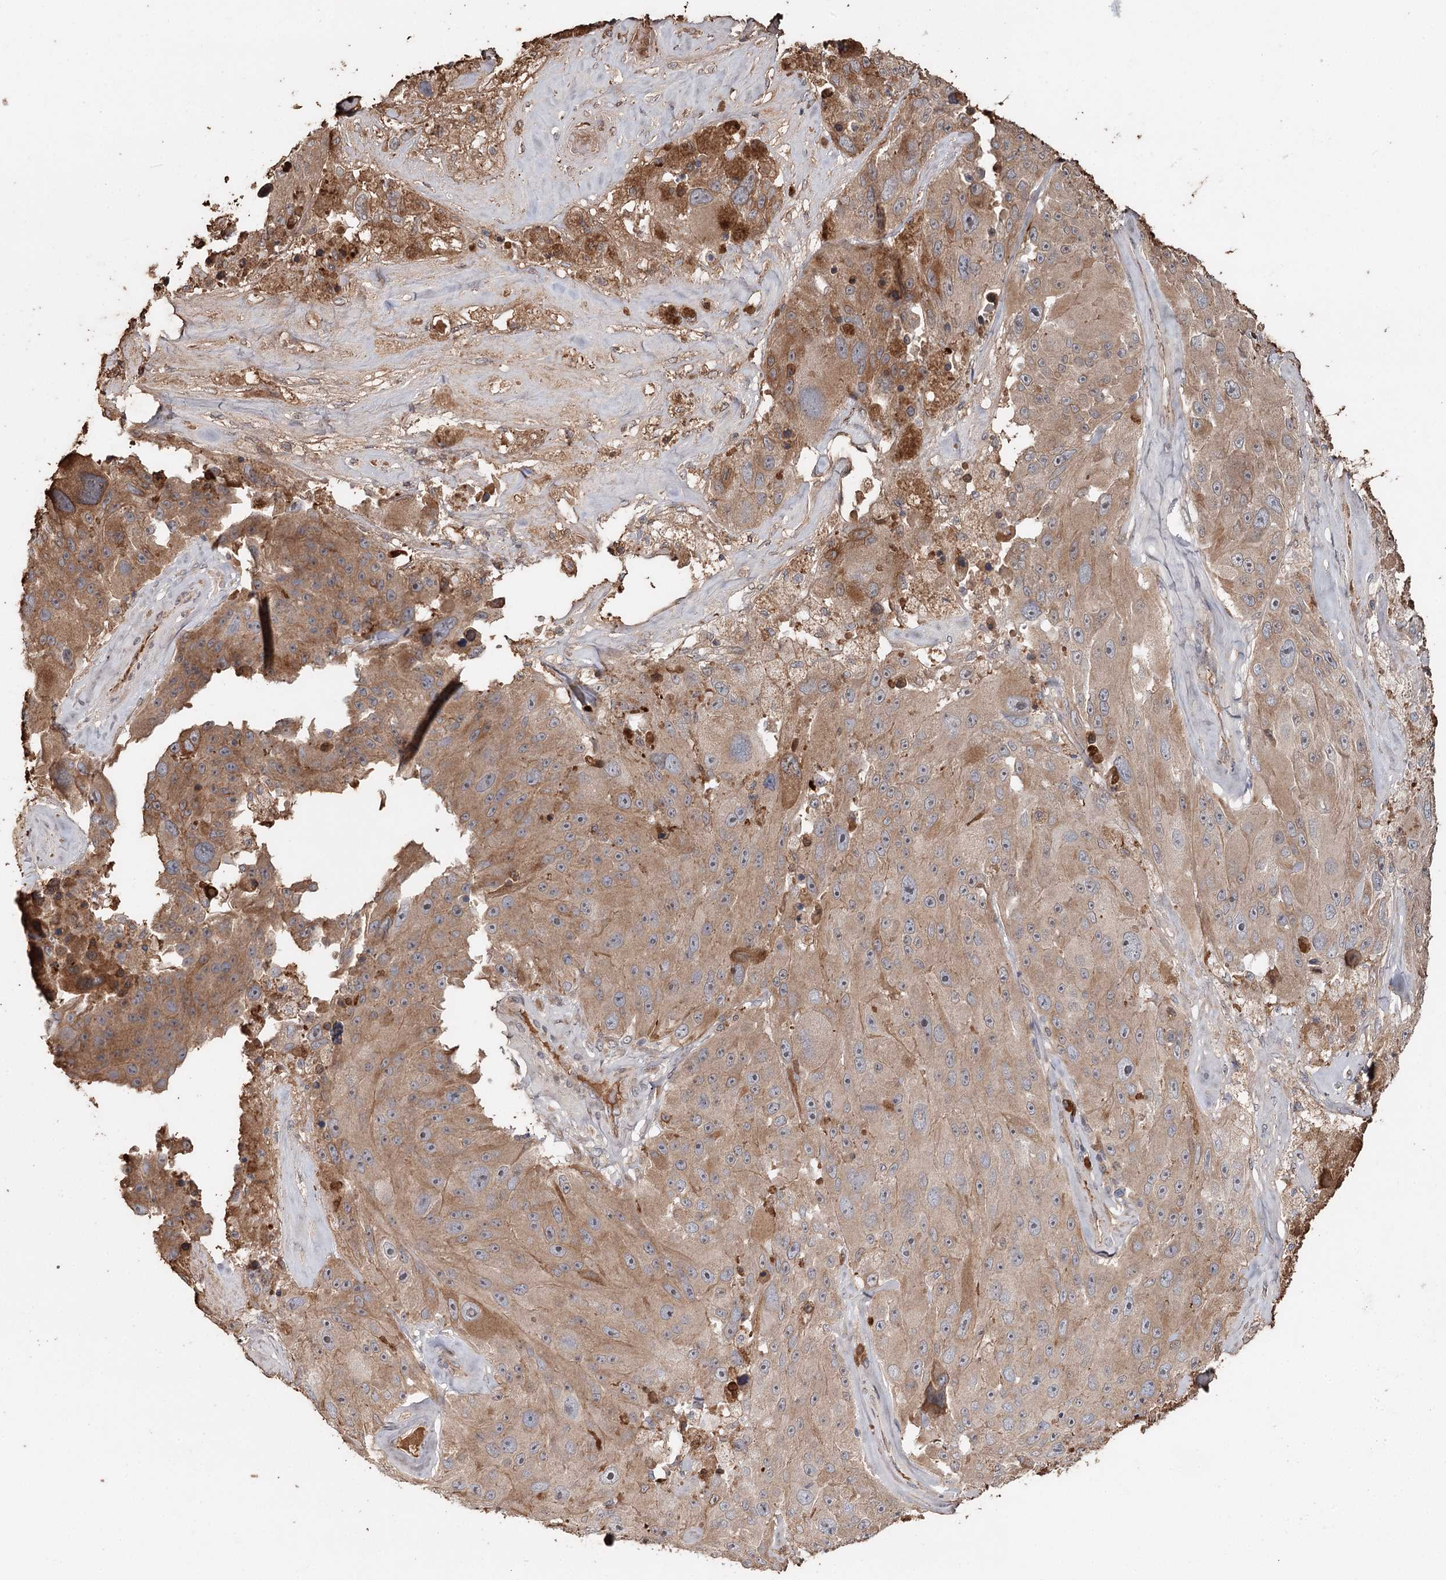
{"staining": {"intensity": "moderate", "quantity": ">75%", "location": "cytoplasmic/membranous"}, "tissue": "melanoma", "cell_type": "Tumor cells", "image_type": "cancer", "snomed": [{"axis": "morphology", "description": "Malignant melanoma, Metastatic site"}, {"axis": "topography", "description": "Lymph node"}], "caption": "A high-resolution photomicrograph shows immunohistochemistry staining of malignant melanoma (metastatic site), which displays moderate cytoplasmic/membranous expression in approximately >75% of tumor cells.", "gene": "SYVN1", "patient": {"sex": "male", "age": 62}}